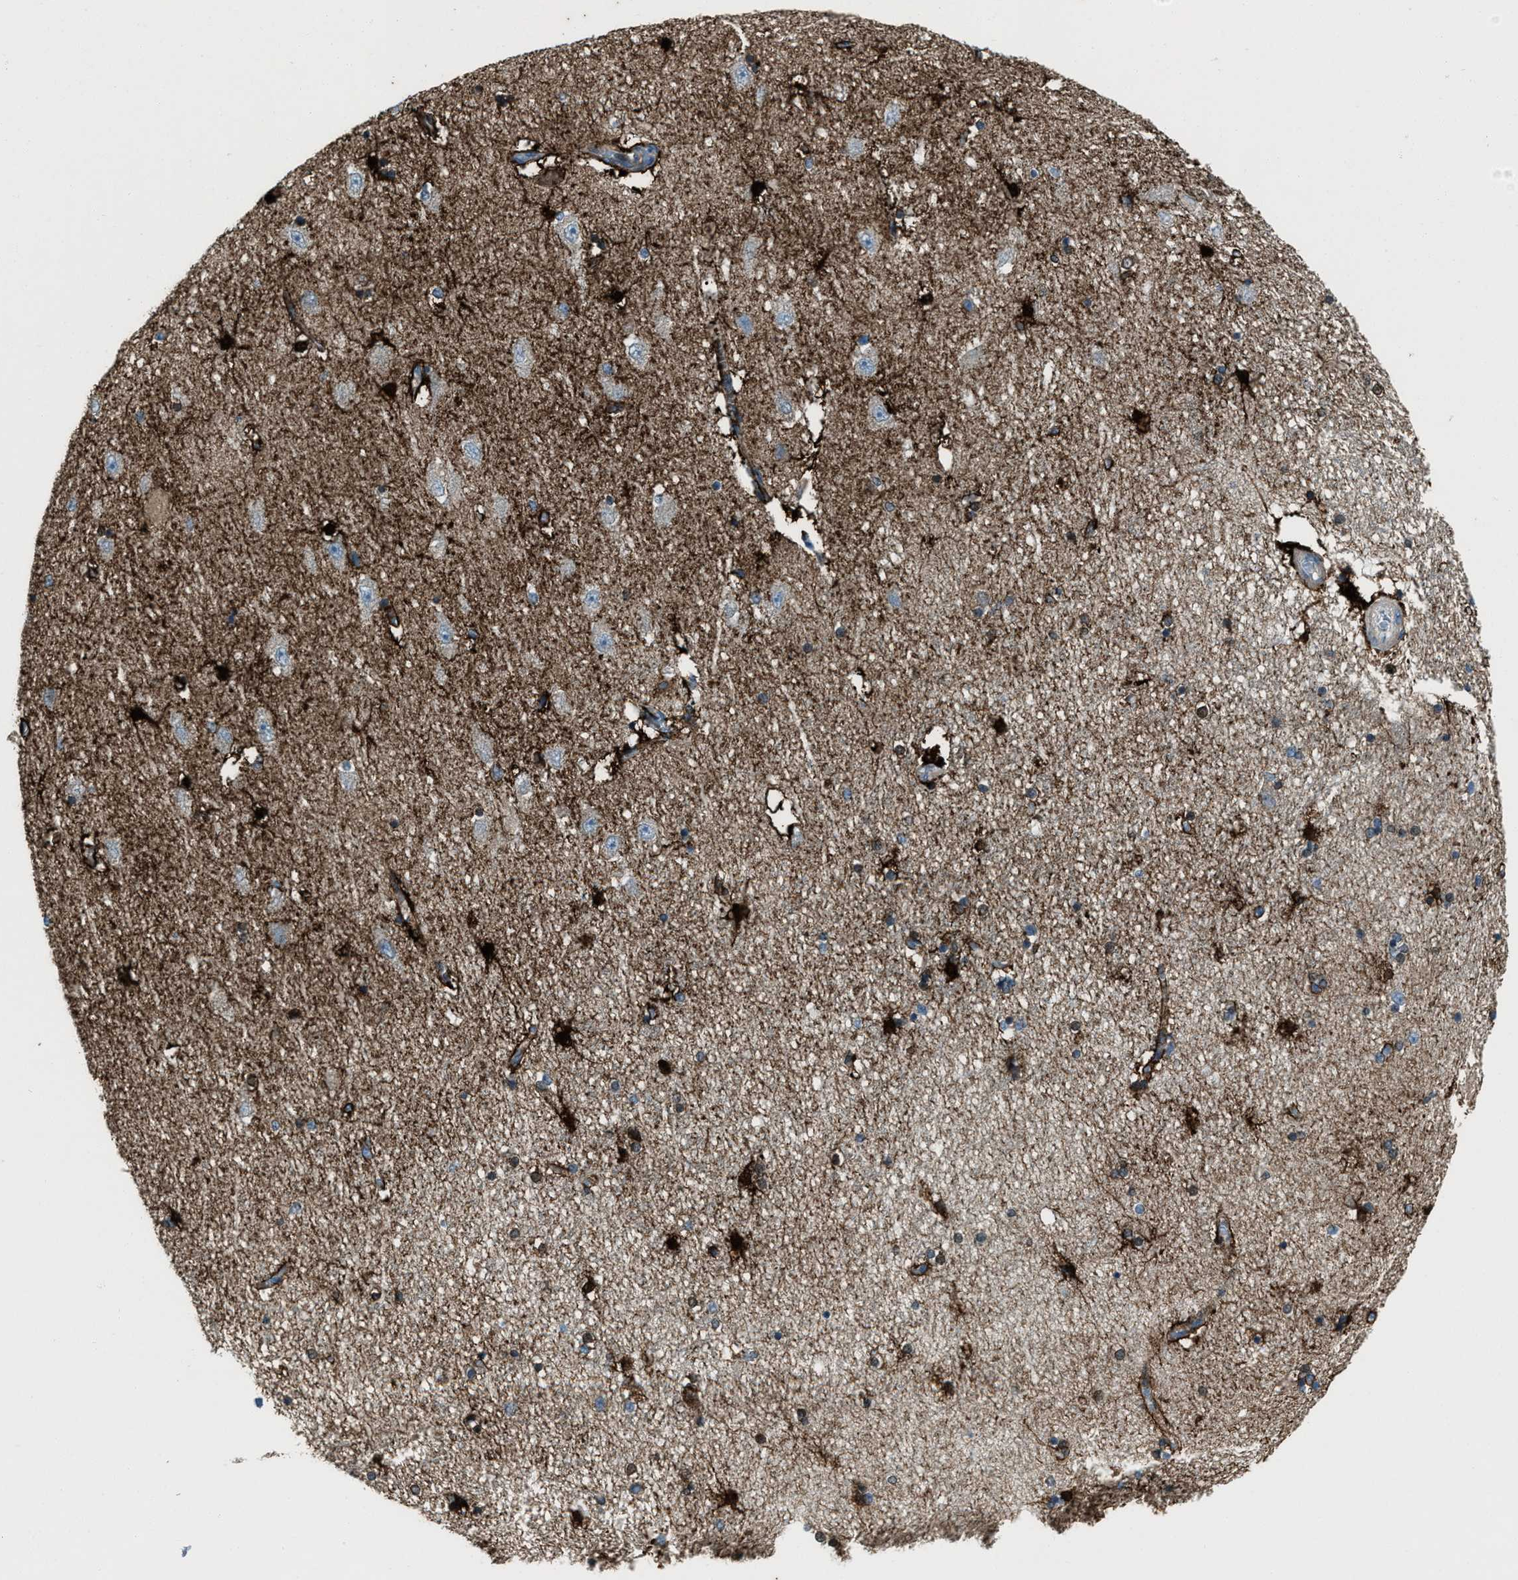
{"staining": {"intensity": "strong", "quantity": "25%-75%", "location": "cytoplasmic/membranous"}, "tissue": "hippocampus", "cell_type": "Glial cells", "image_type": "normal", "snomed": [{"axis": "morphology", "description": "Normal tissue, NOS"}, {"axis": "topography", "description": "Hippocampus"}], "caption": "A brown stain labels strong cytoplasmic/membranous positivity of a protein in glial cells of unremarkable hippocampus.", "gene": "SVIL", "patient": {"sex": "female", "age": 54}}